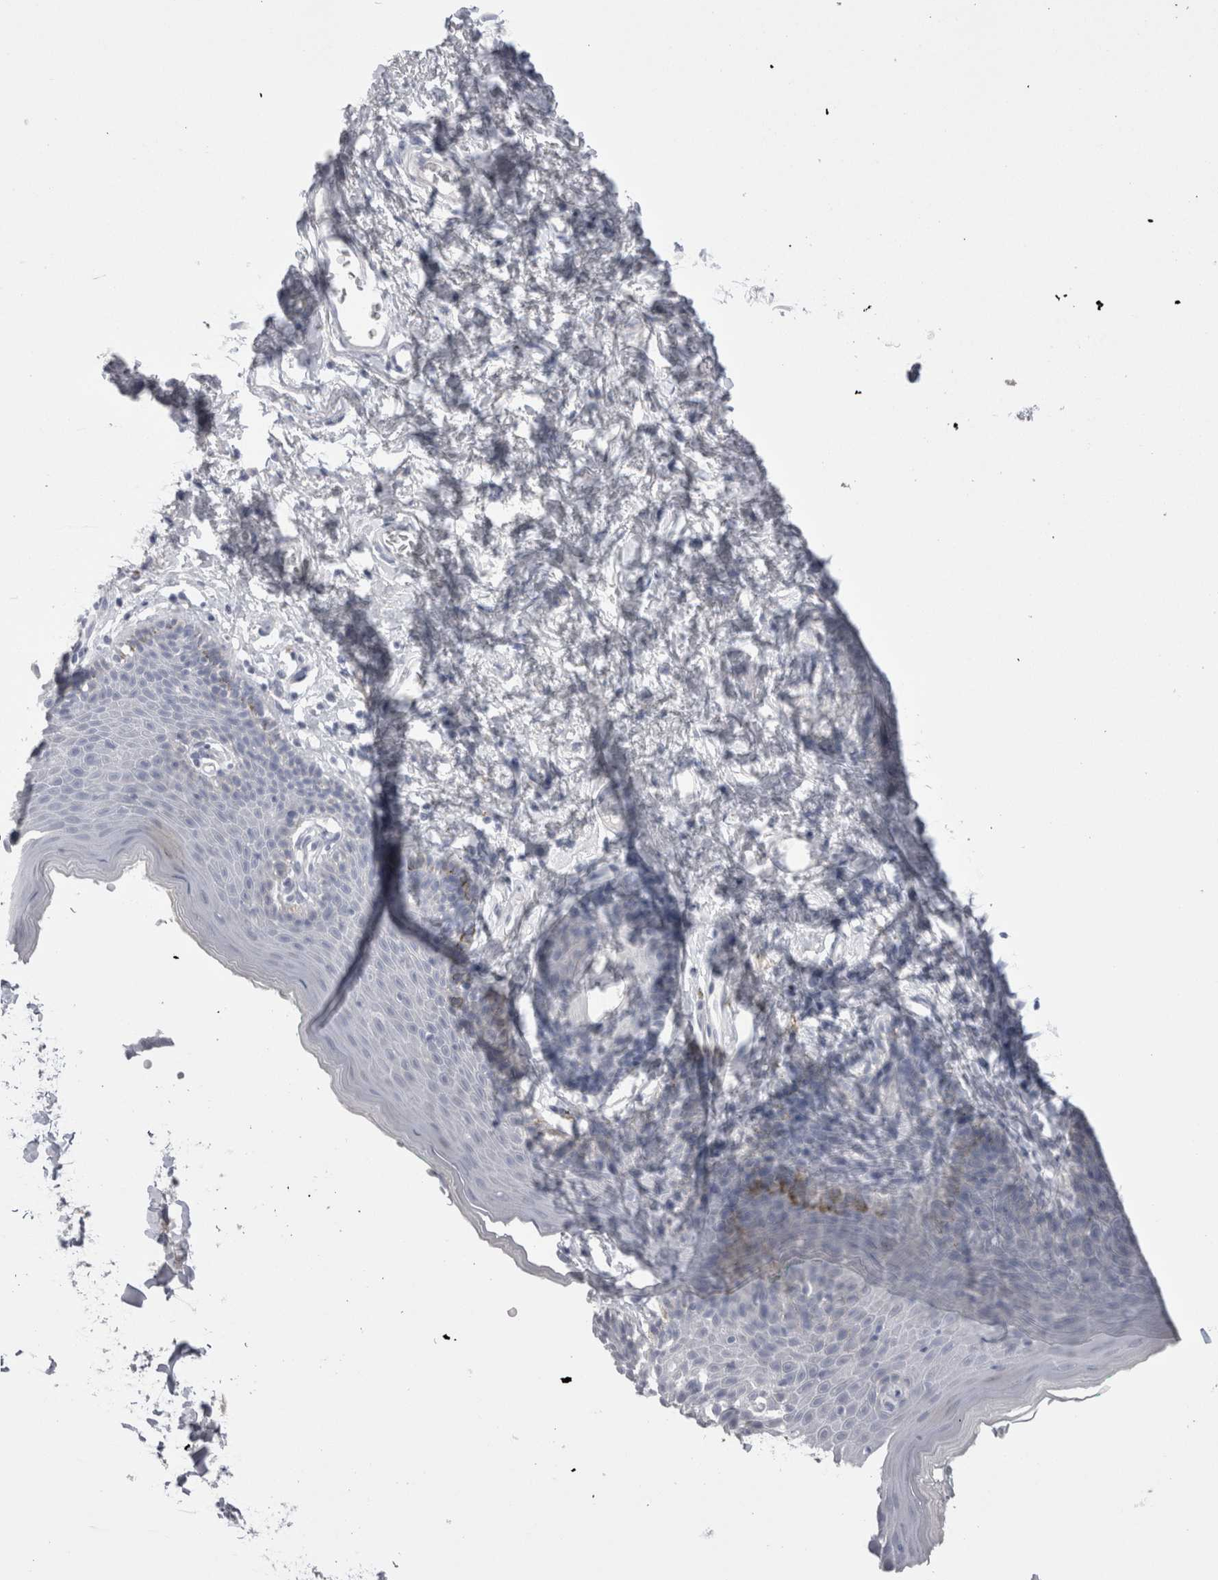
{"staining": {"intensity": "negative", "quantity": "none", "location": "none"}, "tissue": "skin", "cell_type": "Epidermal cells", "image_type": "normal", "snomed": [{"axis": "morphology", "description": "Normal tissue, NOS"}, {"axis": "topography", "description": "Vulva"}], "caption": "Immunohistochemistry of benign skin demonstrates no positivity in epidermal cells. (DAB (3,3'-diaminobenzidine) IHC visualized using brightfield microscopy, high magnification).", "gene": "SUCNR1", "patient": {"sex": "female", "age": 66}}